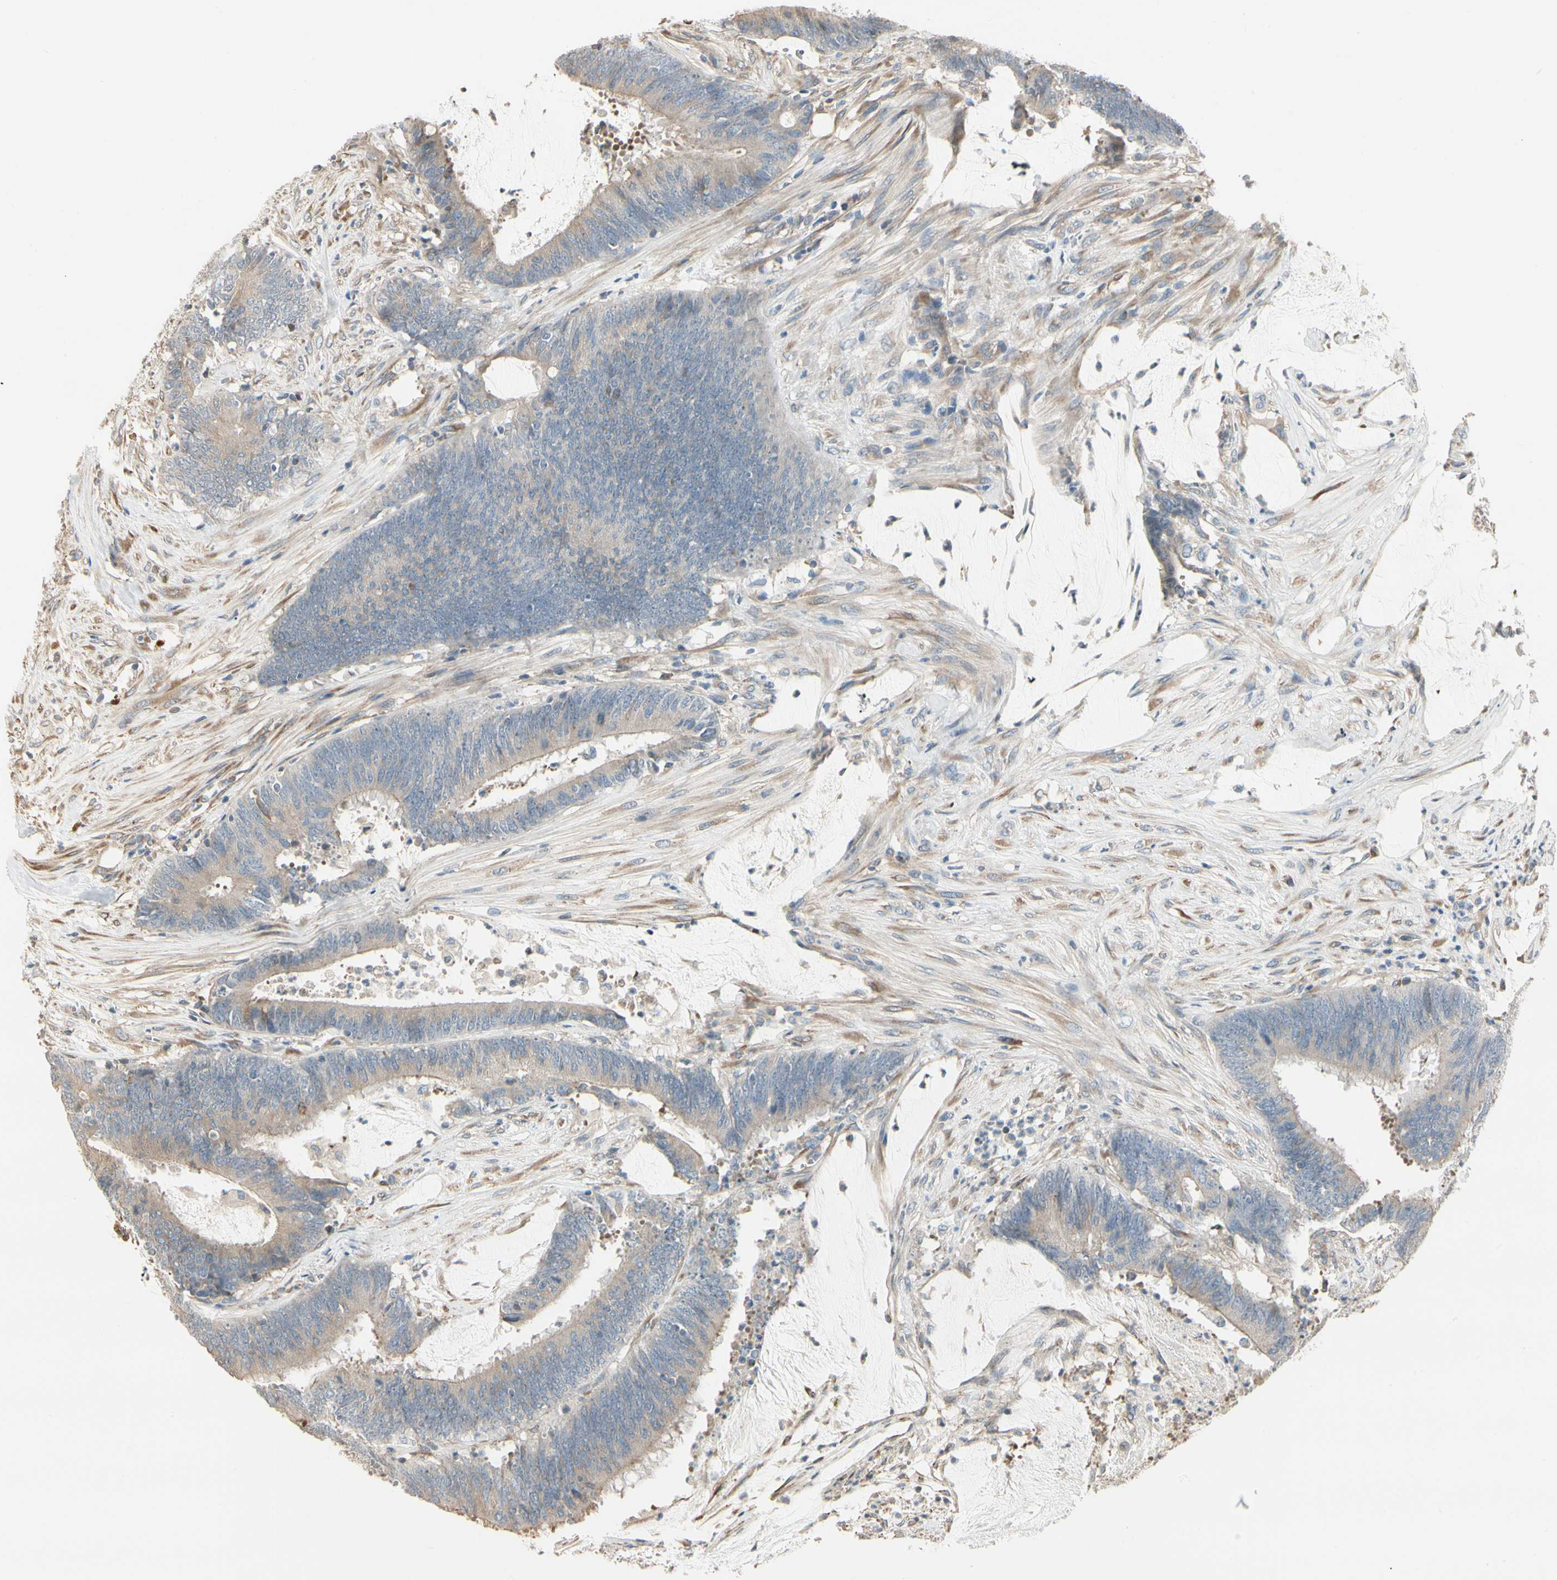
{"staining": {"intensity": "weak", "quantity": ">75%", "location": "cytoplasmic/membranous"}, "tissue": "colorectal cancer", "cell_type": "Tumor cells", "image_type": "cancer", "snomed": [{"axis": "morphology", "description": "Adenocarcinoma, NOS"}, {"axis": "topography", "description": "Rectum"}], "caption": "High-magnification brightfield microscopy of adenocarcinoma (colorectal) stained with DAB (3,3'-diaminobenzidine) (brown) and counterstained with hematoxylin (blue). tumor cells exhibit weak cytoplasmic/membranous positivity is seen in approximately>75% of cells. The staining is performed using DAB brown chromogen to label protein expression. The nuclei are counter-stained blue using hematoxylin.", "gene": "NUCB2", "patient": {"sex": "female", "age": 66}}